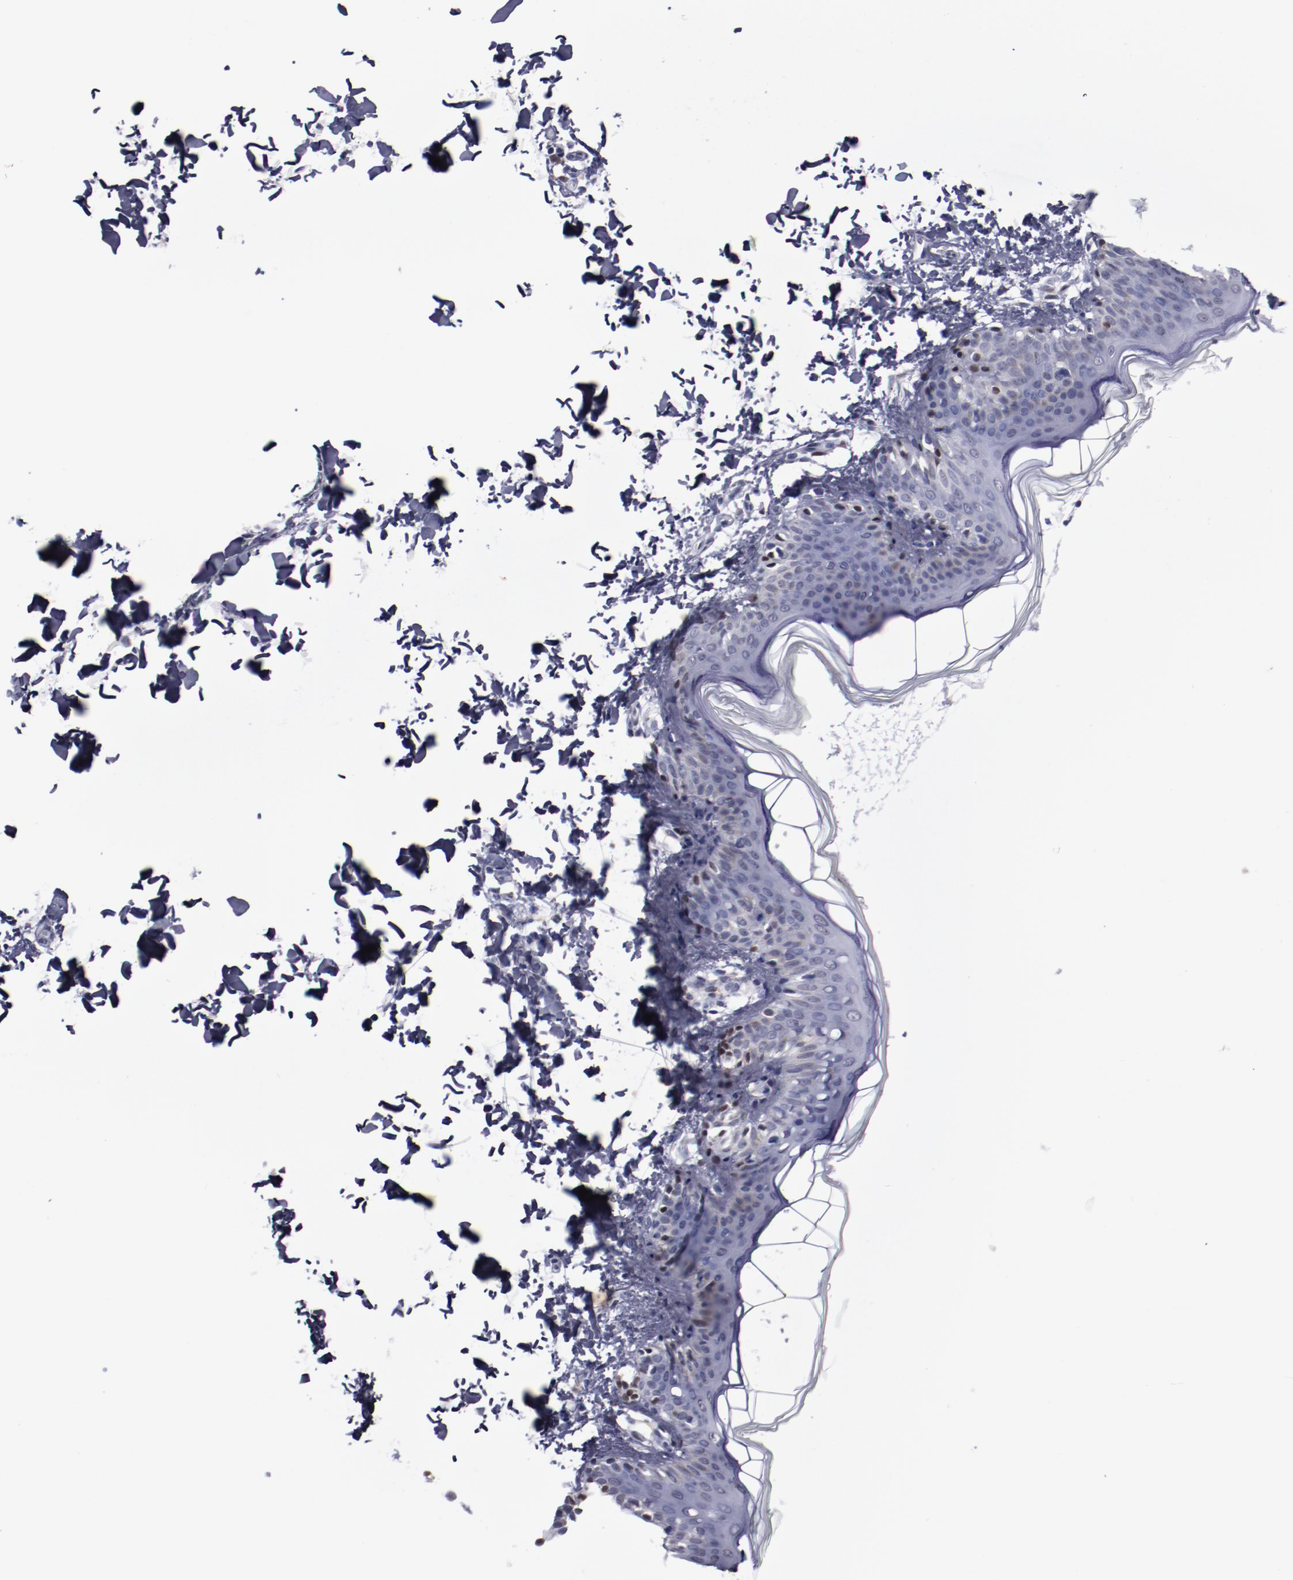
{"staining": {"intensity": "negative", "quantity": "none", "location": "none"}, "tissue": "skin", "cell_type": "Fibroblasts", "image_type": "normal", "snomed": [{"axis": "morphology", "description": "Normal tissue, NOS"}, {"axis": "topography", "description": "Skin"}], "caption": "Immunohistochemistry (IHC) image of benign human skin stained for a protein (brown), which shows no positivity in fibroblasts.", "gene": "IRF4", "patient": {"sex": "female", "age": 4}}